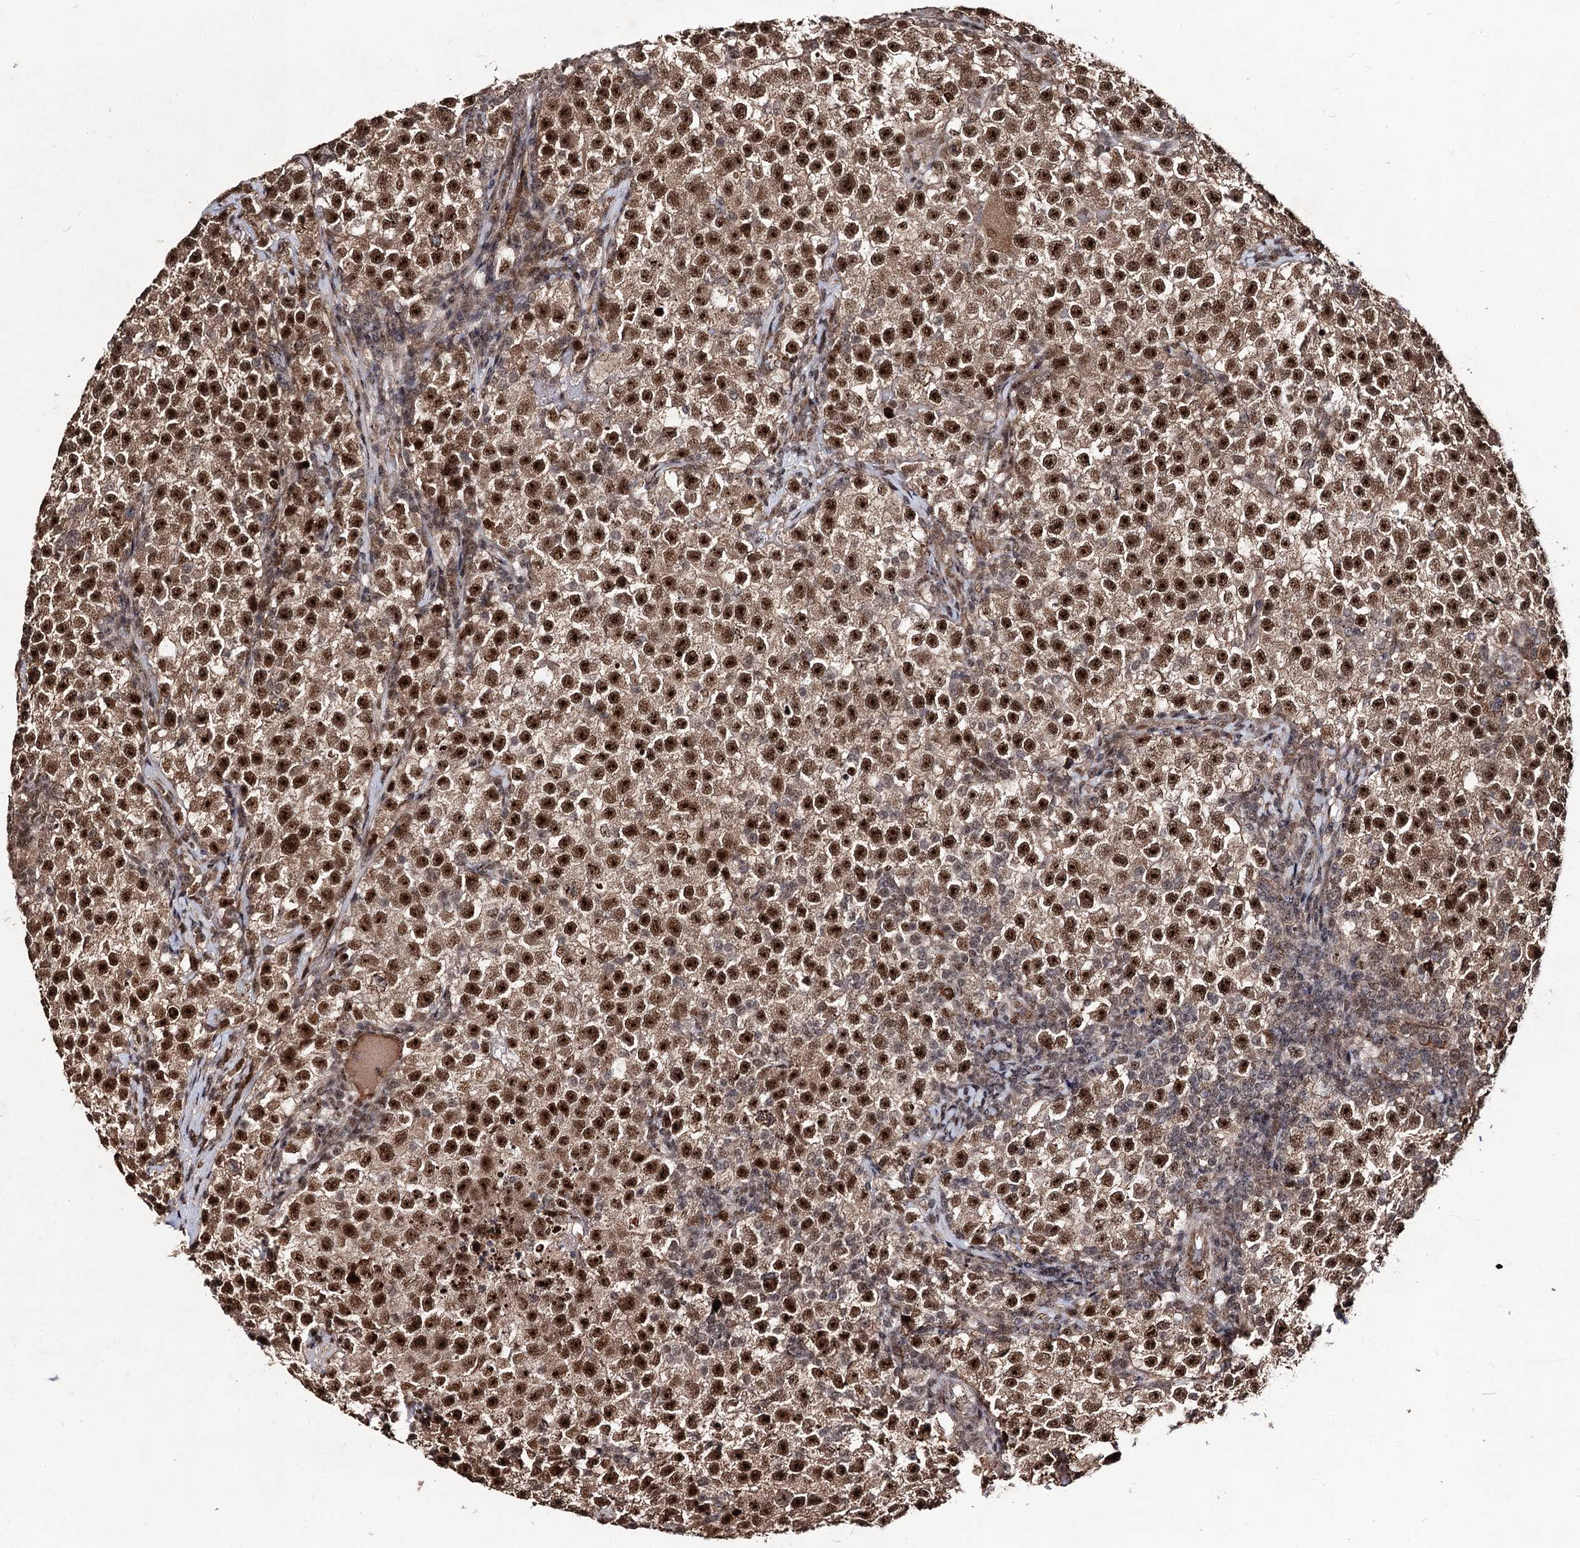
{"staining": {"intensity": "strong", "quantity": ">75%", "location": "cytoplasmic/membranous,nuclear"}, "tissue": "testis cancer", "cell_type": "Tumor cells", "image_type": "cancer", "snomed": [{"axis": "morphology", "description": "Seminoma, NOS"}, {"axis": "topography", "description": "Testis"}], "caption": "A photomicrograph of human testis seminoma stained for a protein demonstrates strong cytoplasmic/membranous and nuclear brown staining in tumor cells. (brown staining indicates protein expression, while blue staining denotes nuclei).", "gene": "SFSWAP", "patient": {"sex": "male", "age": 22}}